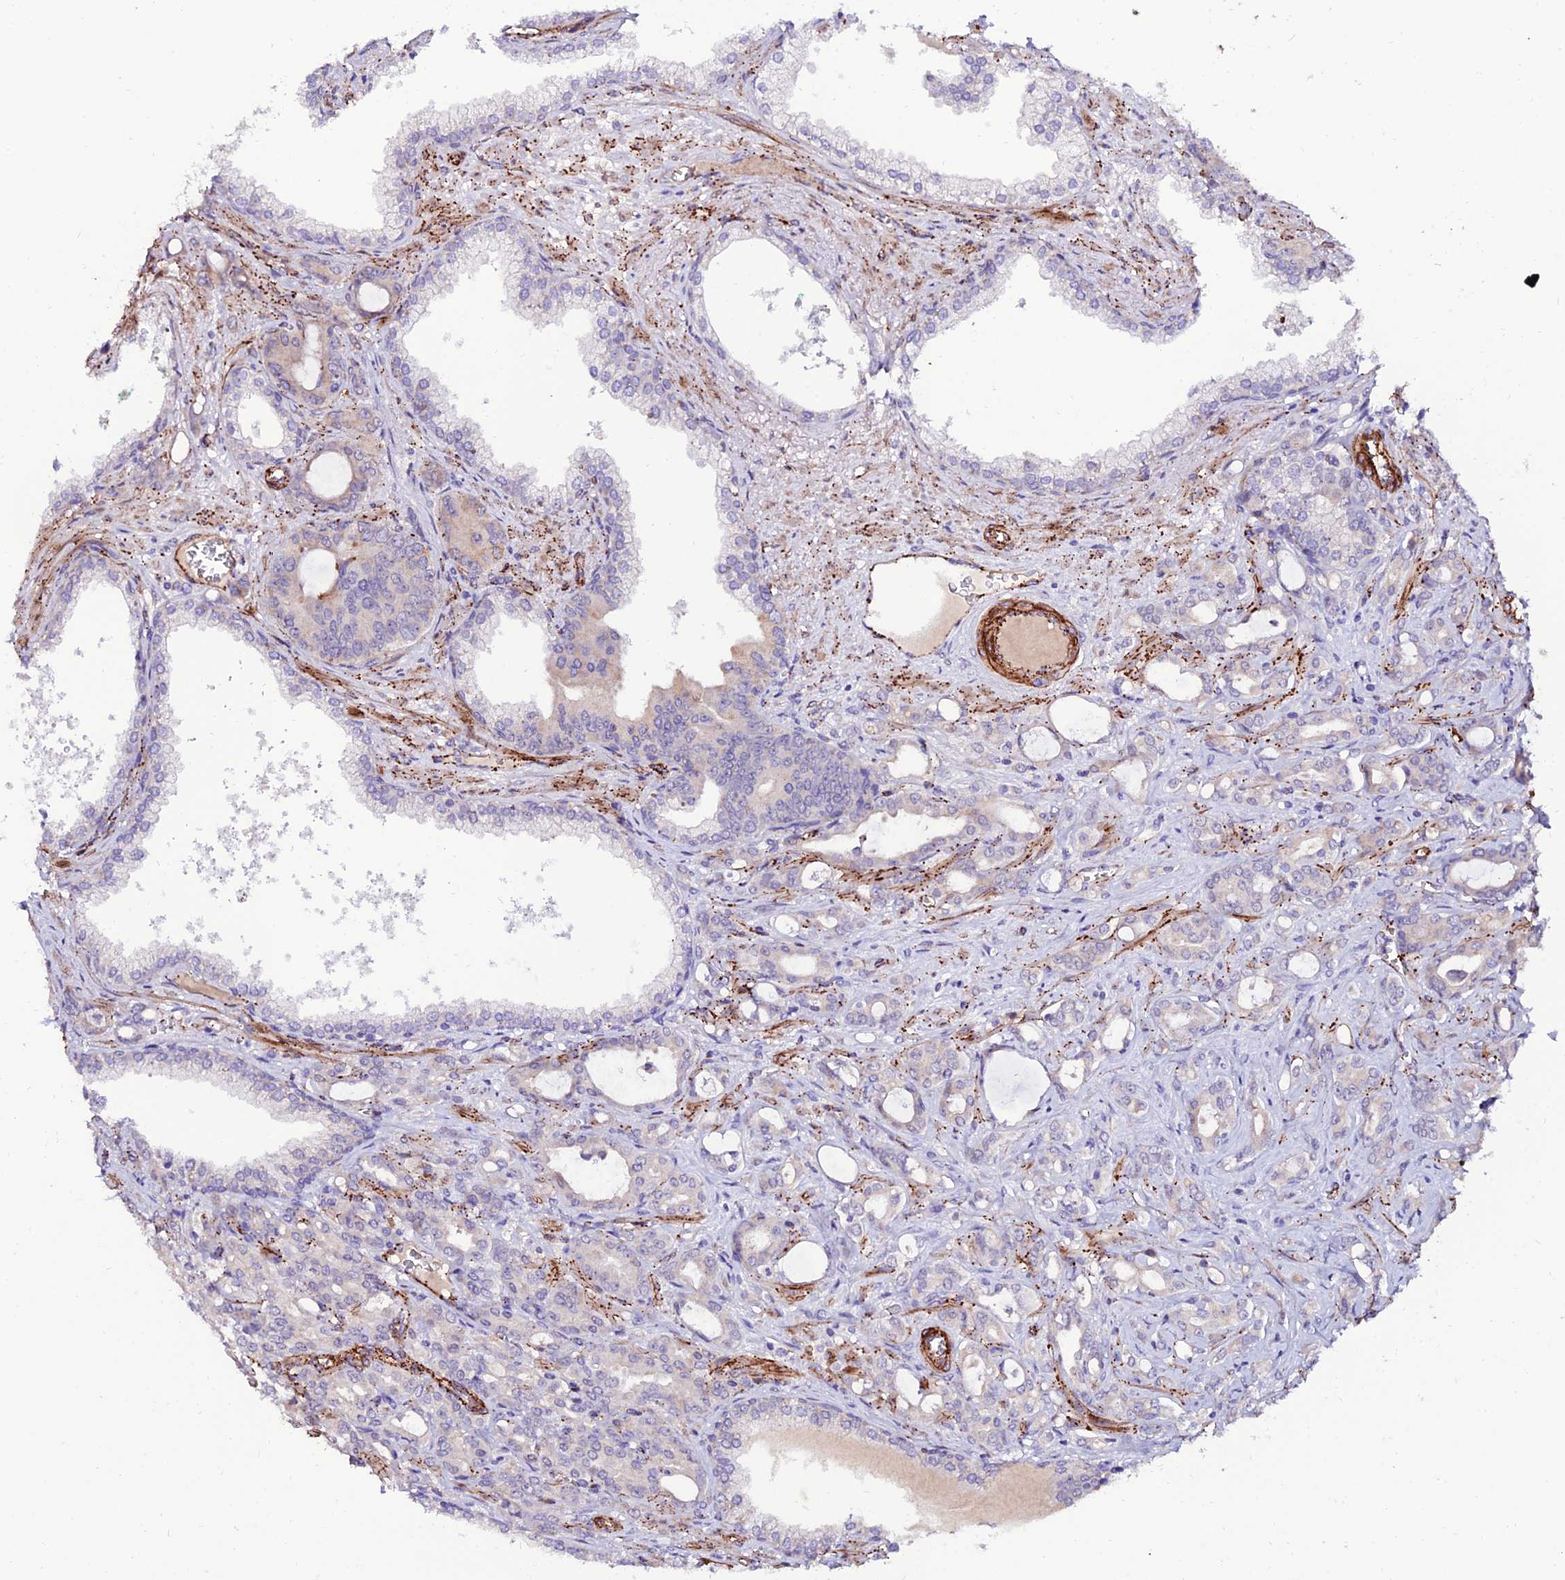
{"staining": {"intensity": "negative", "quantity": "none", "location": "none"}, "tissue": "prostate cancer", "cell_type": "Tumor cells", "image_type": "cancer", "snomed": [{"axis": "morphology", "description": "Adenocarcinoma, High grade"}, {"axis": "topography", "description": "Prostate"}], "caption": "Tumor cells are negative for brown protein staining in prostate cancer.", "gene": "ALDH3B2", "patient": {"sex": "male", "age": 72}}